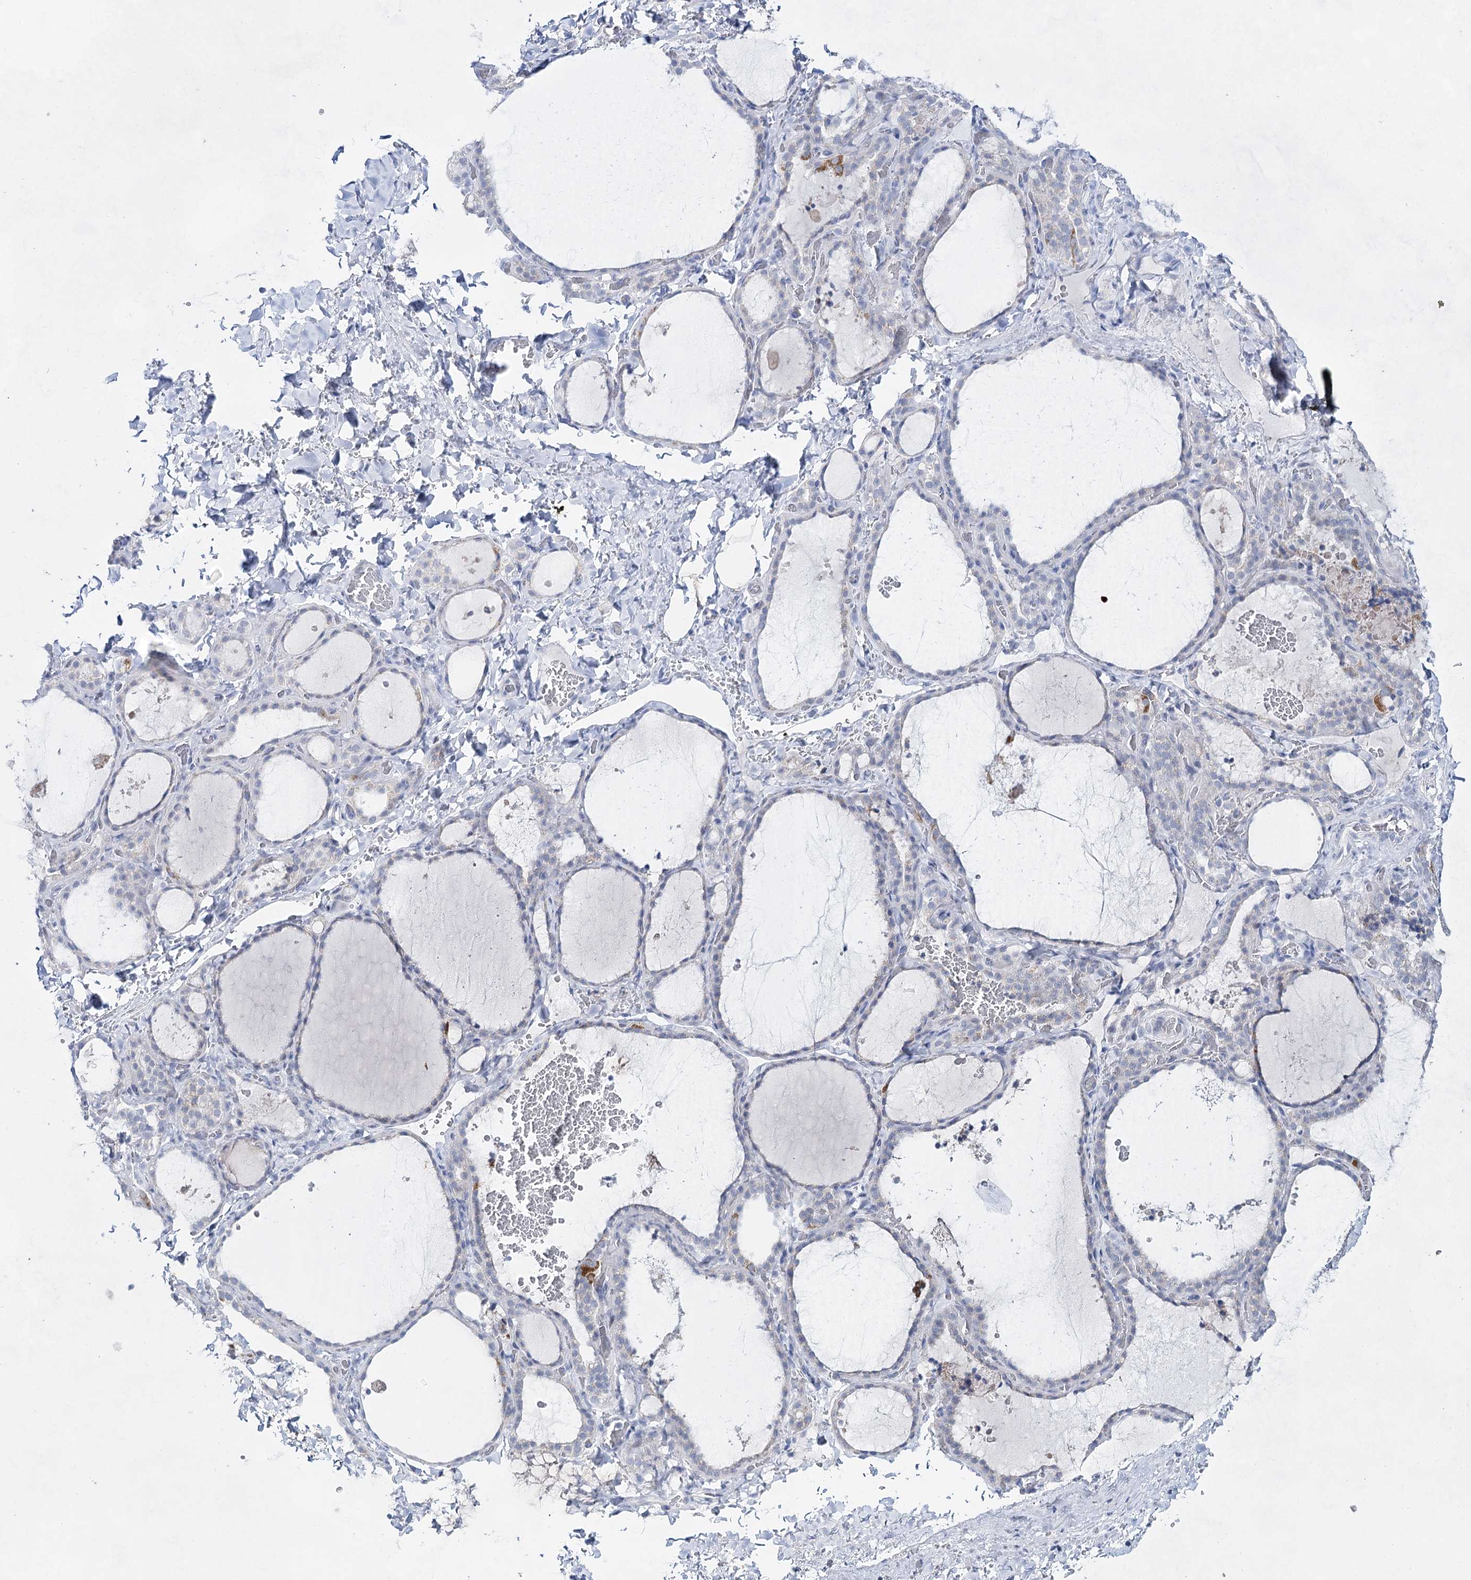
{"staining": {"intensity": "negative", "quantity": "none", "location": "none"}, "tissue": "thyroid gland", "cell_type": "Glandular cells", "image_type": "normal", "snomed": [{"axis": "morphology", "description": "Normal tissue, NOS"}, {"axis": "topography", "description": "Thyroid gland"}], "caption": "High power microscopy micrograph of an immunohistochemistry micrograph of benign thyroid gland, revealing no significant positivity in glandular cells.", "gene": "BPHL", "patient": {"sex": "female", "age": 22}}